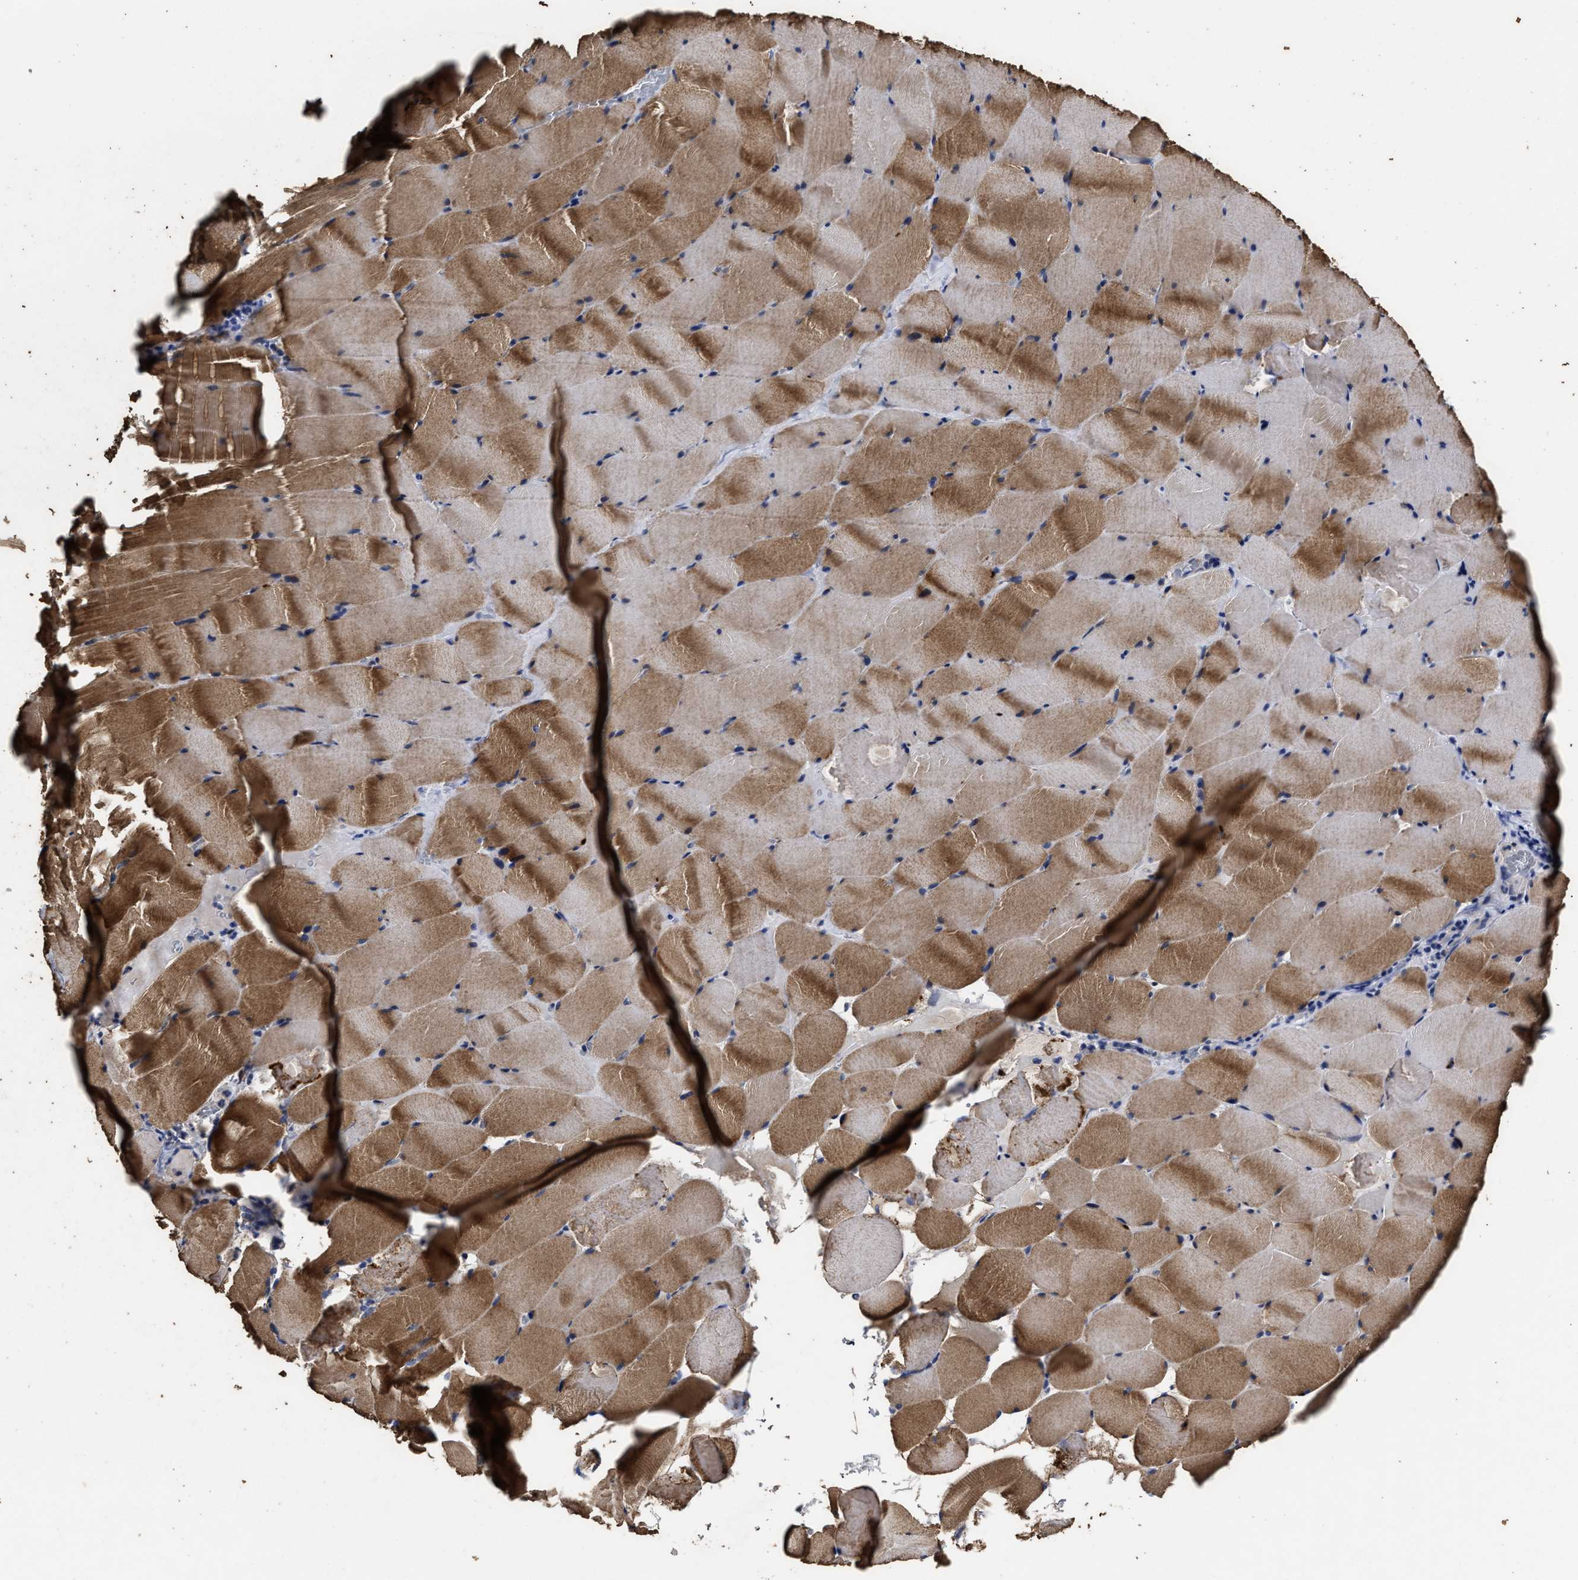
{"staining": {"intensity": "moderate", "quantity": ">75%", "location": "cytoplasmic/membranous"}, "tissue": "skeletal muscle", "cell_type": "Myocytes", "image_type": "normal", "snomed": [{"axis": "morphology", "description": "Normal tissue, NOS"}, {"axis": "topography", "description": "Skeletal muscle"}], "caption": "A high-resolution image shows IHC staining of normal skeletal muscle, which shows moderate cytoplasmic/membranous expression in approximately >75% of myocytes. Immunohistochemistry (ihc) stains the protein in brown and the nuclei are stained blue.", "gene": "PPM1K", "patient": {"sex": "male", "age": 62}}